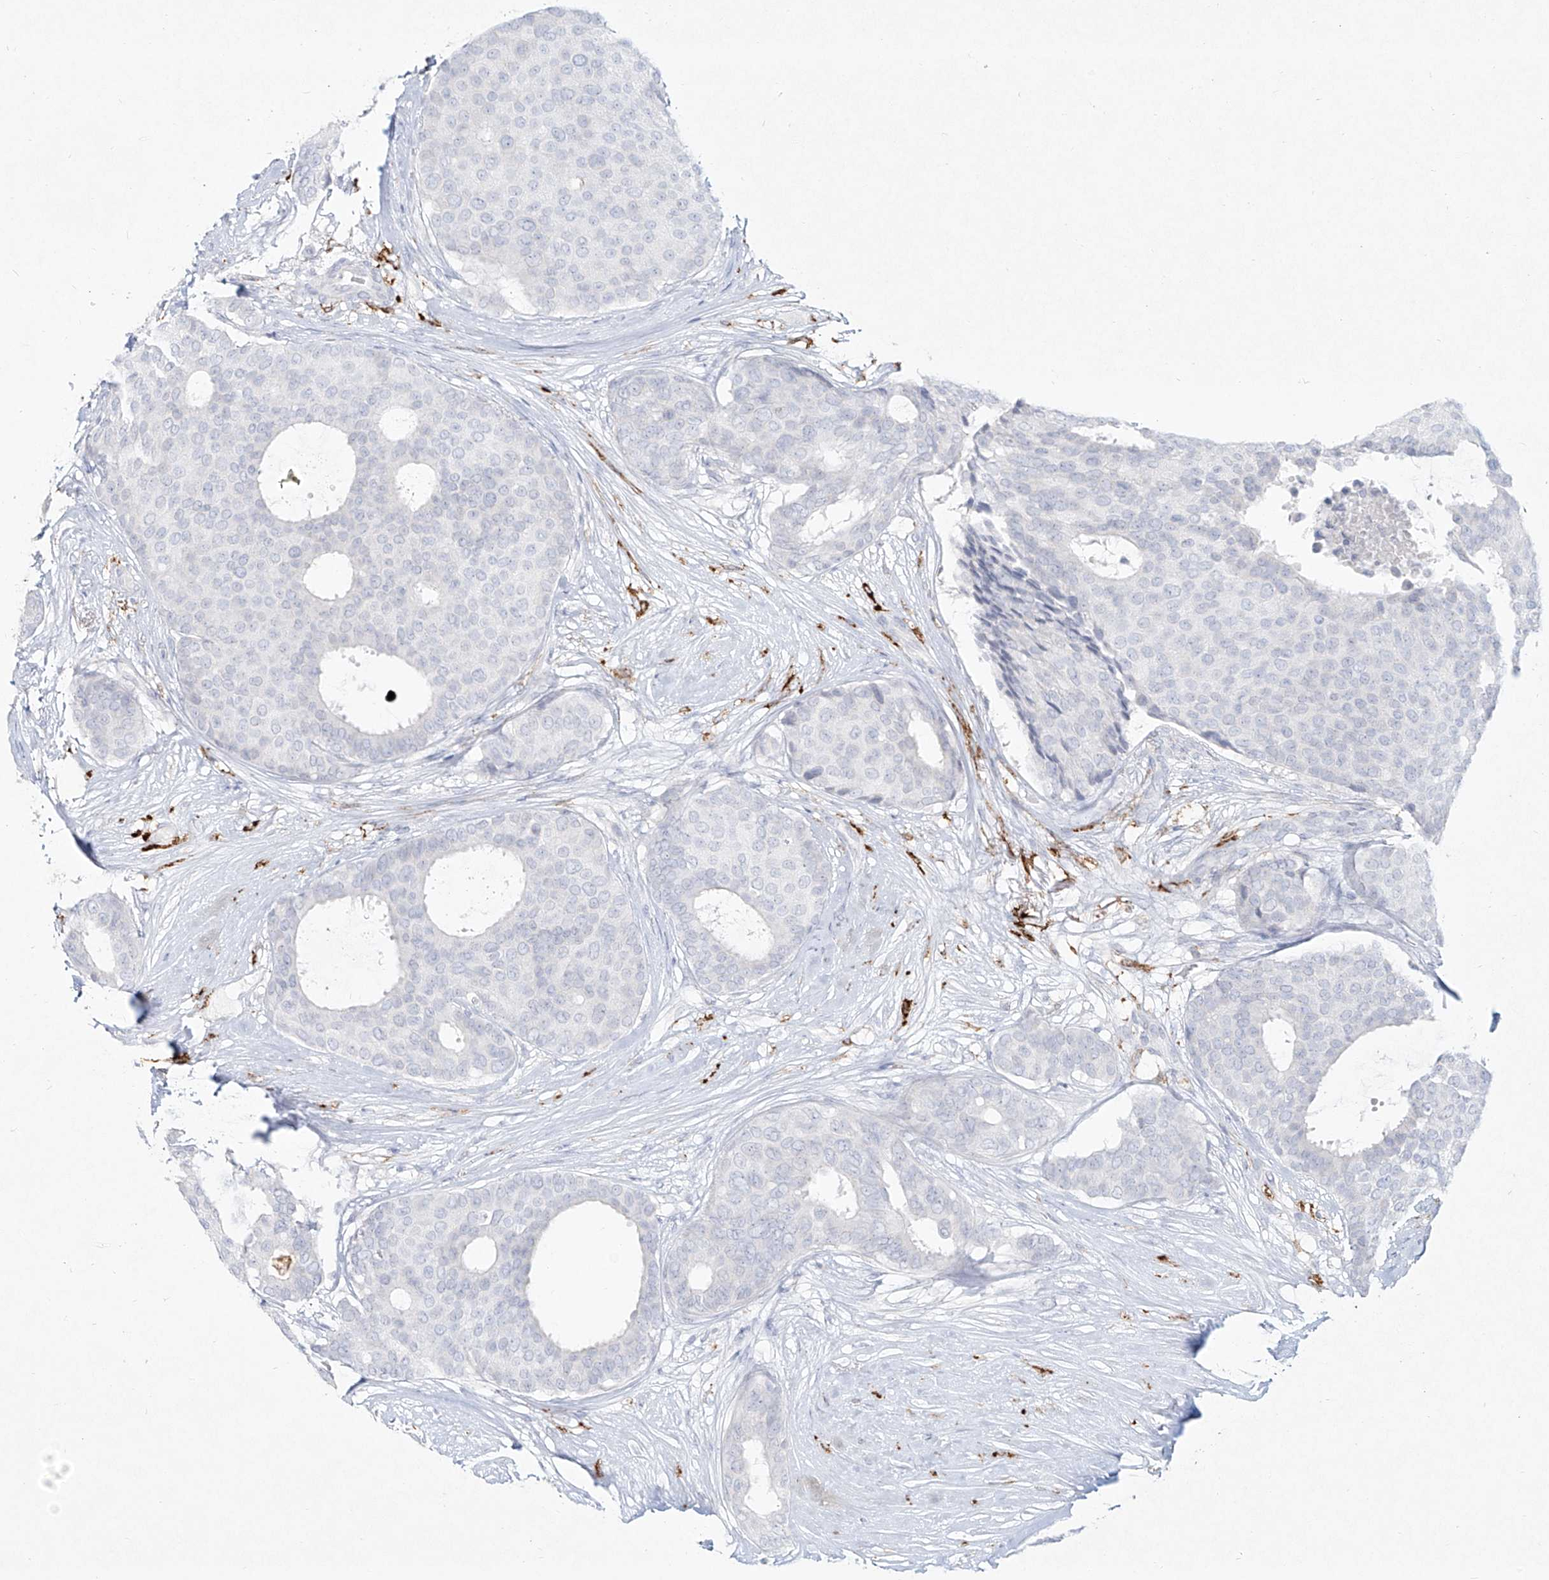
{"staining": {"intensity": "negative", "quantity": "none", "location": "none"}, "tissue": "breast cancer", "cell_type": "Tumor cells", "image_type": "cancer", "snomed": [{"axis": "morphology", "description": "Duct carcinoma"}, {"axis": "topography", "description": "Breast"}], "caption": "High power microscopy histopathology image of an immunohistochemistry photomicrograph of breast infiltrating ductal carcinoma, revealing no significant expression in tumor cells.", "gene": "CD209", "patient": {"sex": "female", "age": 75}}